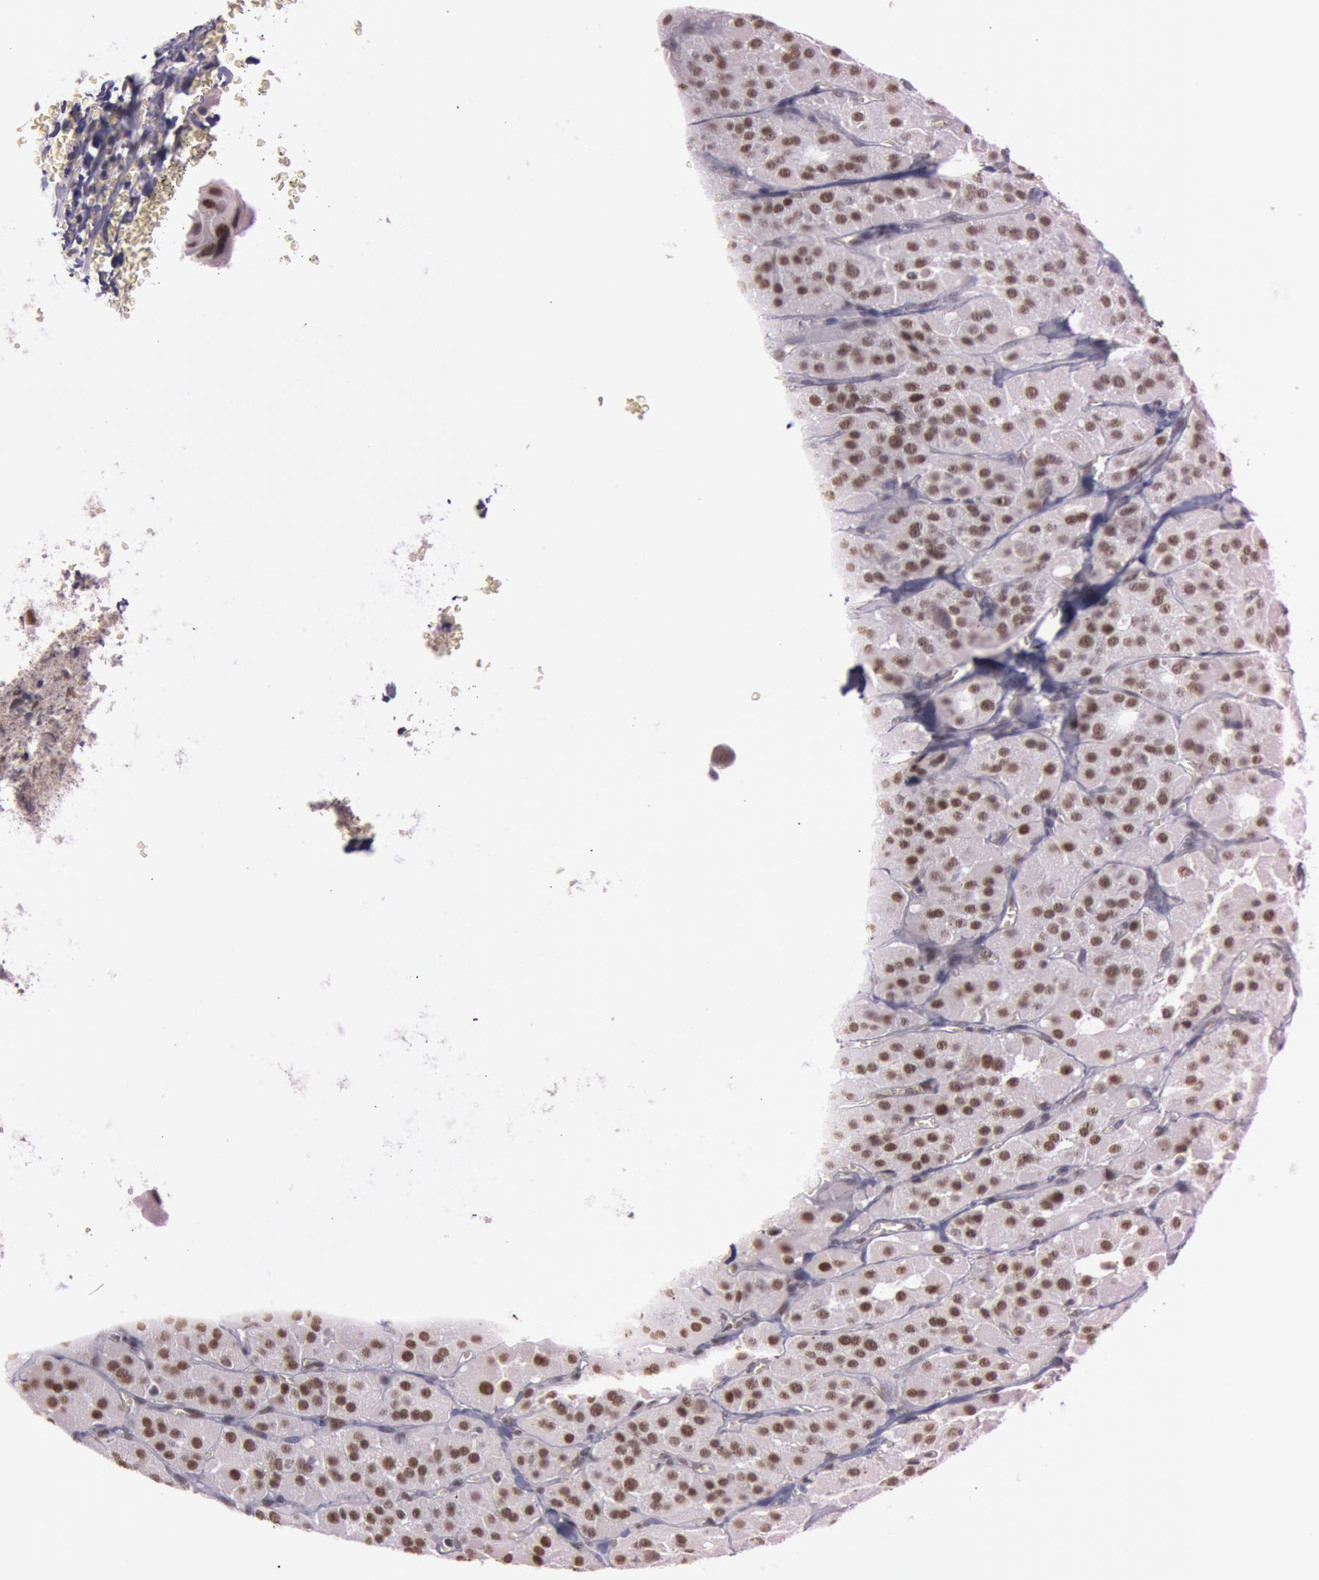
{"staining": {"intensity": "moderate", "quantity": ">75%", "location": "nuclear"}, "tissue": "thyroid cancer", "cell_type": "Tumor cells", "image_type": "cancer", "snomed": [{"axis": "morphology", "description": "Carcinoma, NOS"}, {"axis": "topography", "description": "Thyroid gland"}], "caption": "The immunohistochemical stain shows moderate nuclear expression in tumor cells of thyroid cancer (carcinoma) tissue. Immunohistochemistry stains the protein in brown and the nuclei are stained blue.", "gene": "TASL", "patient": {"sex": "male", "age": 76}}